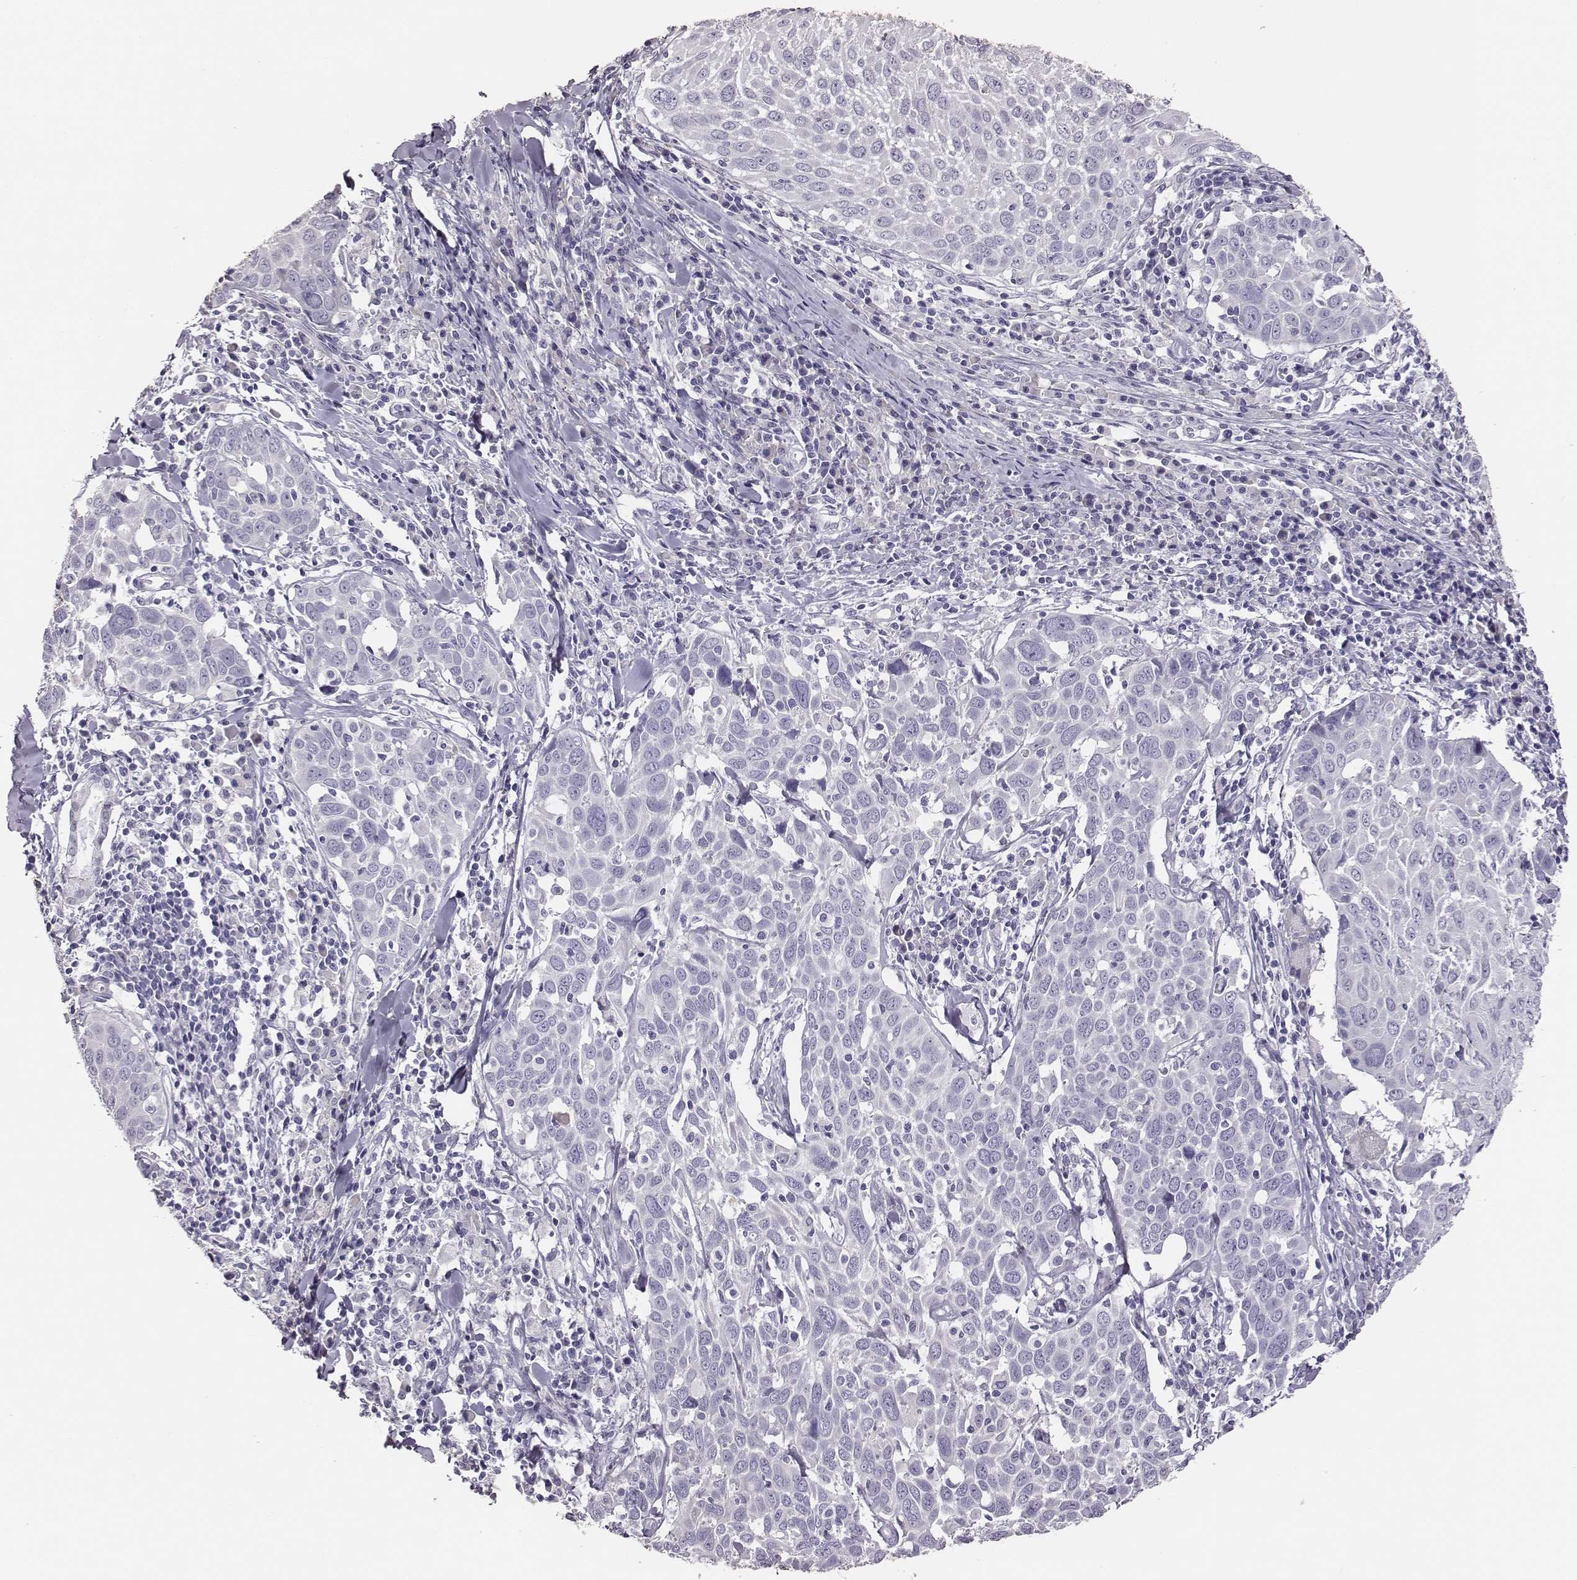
{"staining": {"intensity": "negative", "quantity": "none", "location": "none"}, "tissue": "lung cancer", "cell_type": "Tumor cells", "image_type": "cancer", "snomed": [{"axis": "morphology", "description": "Squamous cell carcinoma, NOS"}, {"axis": "topography", "description": "Lung"}], "caption": "Protein analysis of lung cancer reveals no significant staining in tumor cells.", "gene": "GUCA1A", "patient": {"sex": "male", "age": 57}}